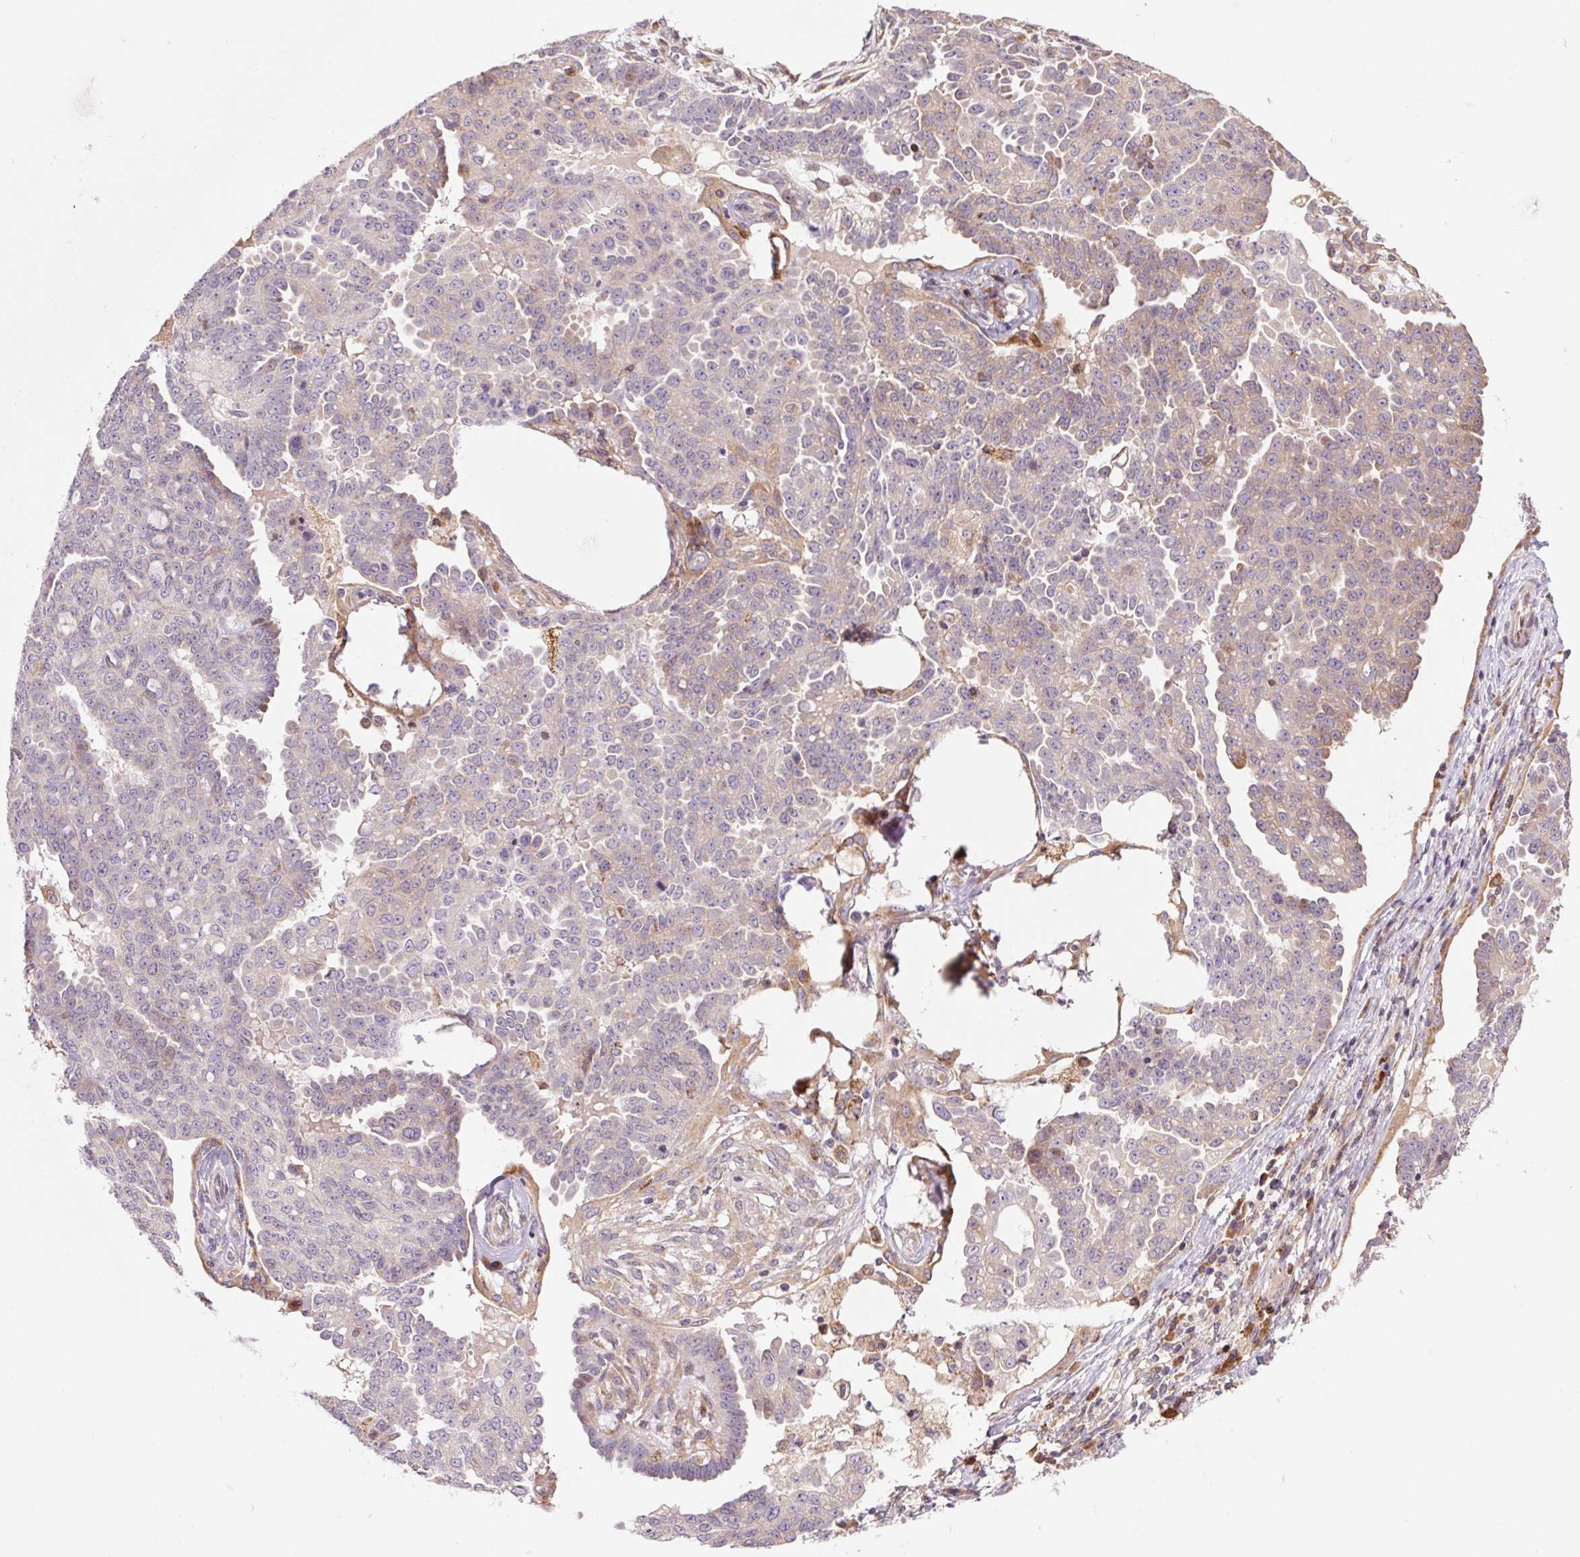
{"staining": {"intensity": "weak", "quantity": "<25%", "location": "cytoplasmic/membranous"}, "tissue": "ovarian cancer", "cell_type": "Tumor cells", "image_type": "cancer", "snomed": [{"axis": "morphology", "description": "Cystadenocarcinoma, serous, NOS"}, {"axis": "topography", "description": "Ovary"}], "caption": "Tumor cells are negative for protein expression in human ovarian cancer (serous cystadenocarcinoma). (DAB (3,3'-diaminobenzidine) immunohistochemistry (IHC) visualized using brightfield microscopy, high magnification).", "gene": "KLHL20", "patient": {"sex": "female", "age": 71}}